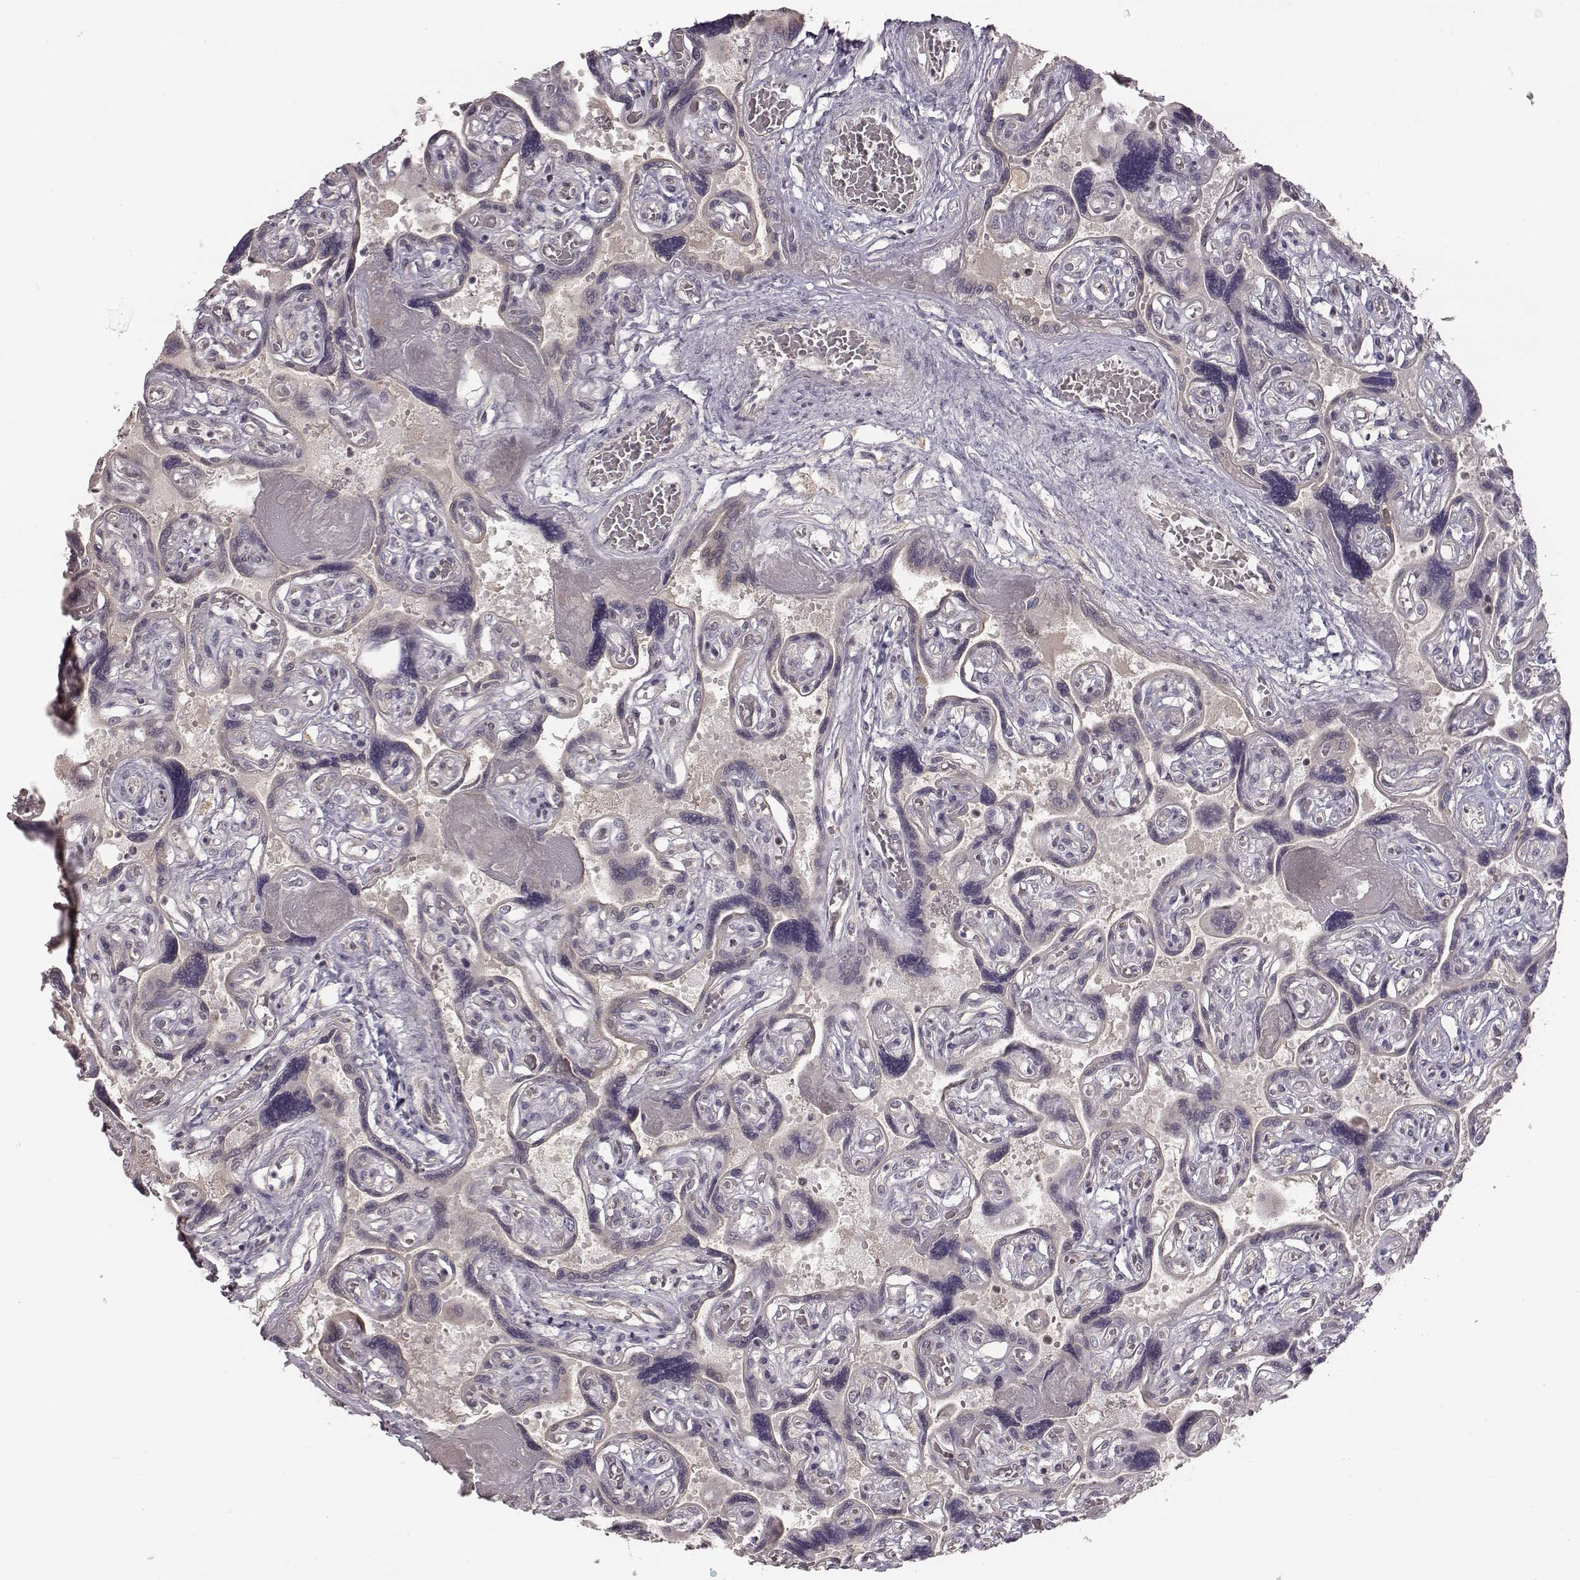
{"staining": {"intensity": "negative", "quantity": "none", "location": "none"}, "tissue": "placenta", "cell_type": "Decidual cells", "image_type": "normal", "snomed": [{"axis": "morphology", "description": "Normal tissue, NOS"}, {"axis": "topography", "description": "Placenta"}], "caption": "This is a image of immunohistochemistry (IHC) staining of unremarkable placenta, which shows no expression in decidual cells.", "gene": "TLX3", "patient": {"sex": "female", "age": 32}}